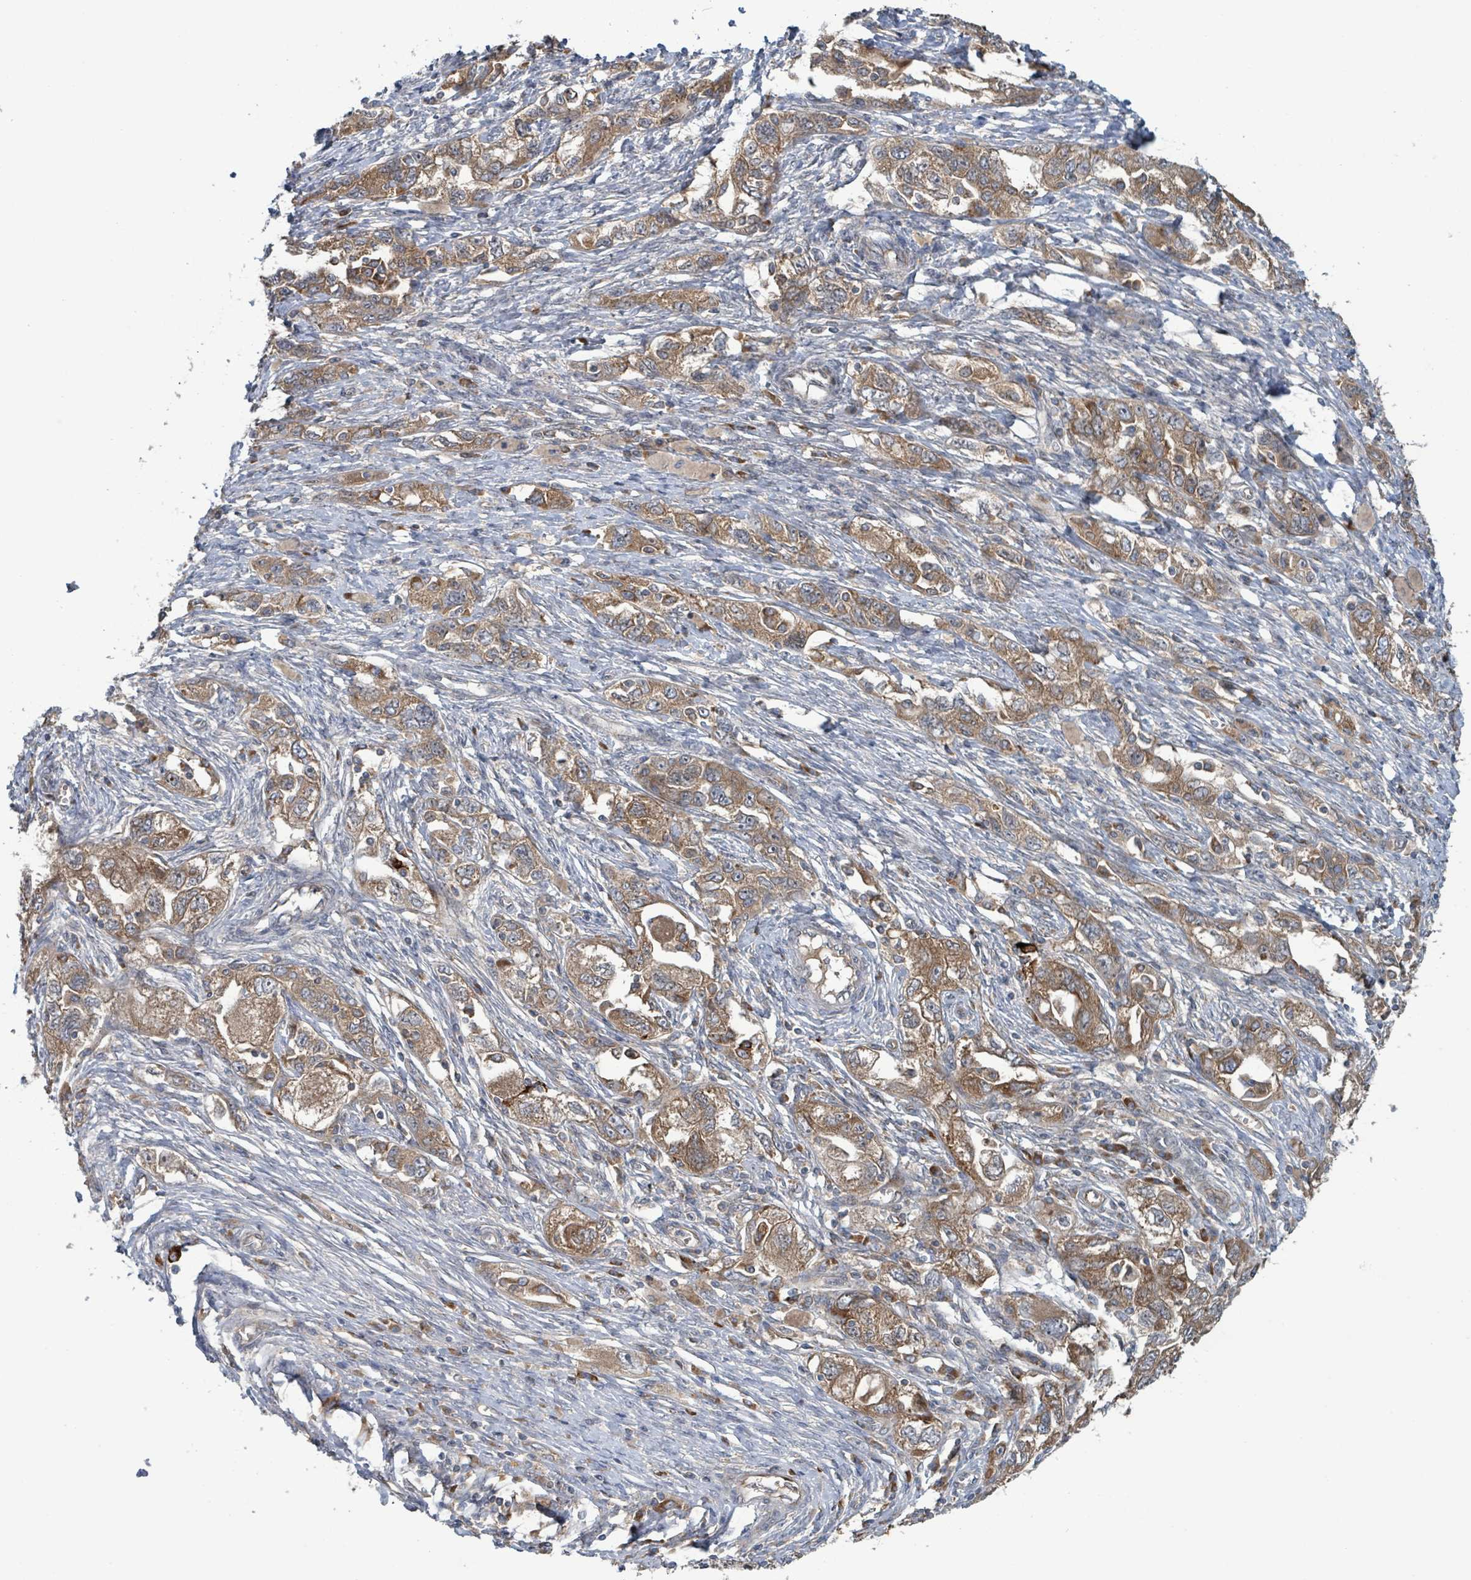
{"staining": {"intensity": "moderate", "quantity": ">75%", "location": "cytoplasmic/membranous"}, "tissue": "ovarian cancer", "cell_type": "Tumor cells", "image_type": "cancer", "snomed": [{"axis": "morphology", "description": "Carcinoma, NOS"}, {"axis": "morphology", "description": "Cystadenocarcinoma, serous, NOS"}, {"axis": "topography", "description": "Ovary"}], "caption": "Ovarian serous cystadenocarcinoma stained with immunohistochemistry reveals moderate cytoplasmic/membranous staining in approximately >75% of tumor cells.", "gene": "OR51E1", "patient": {"sex": "female", "age": 69}}